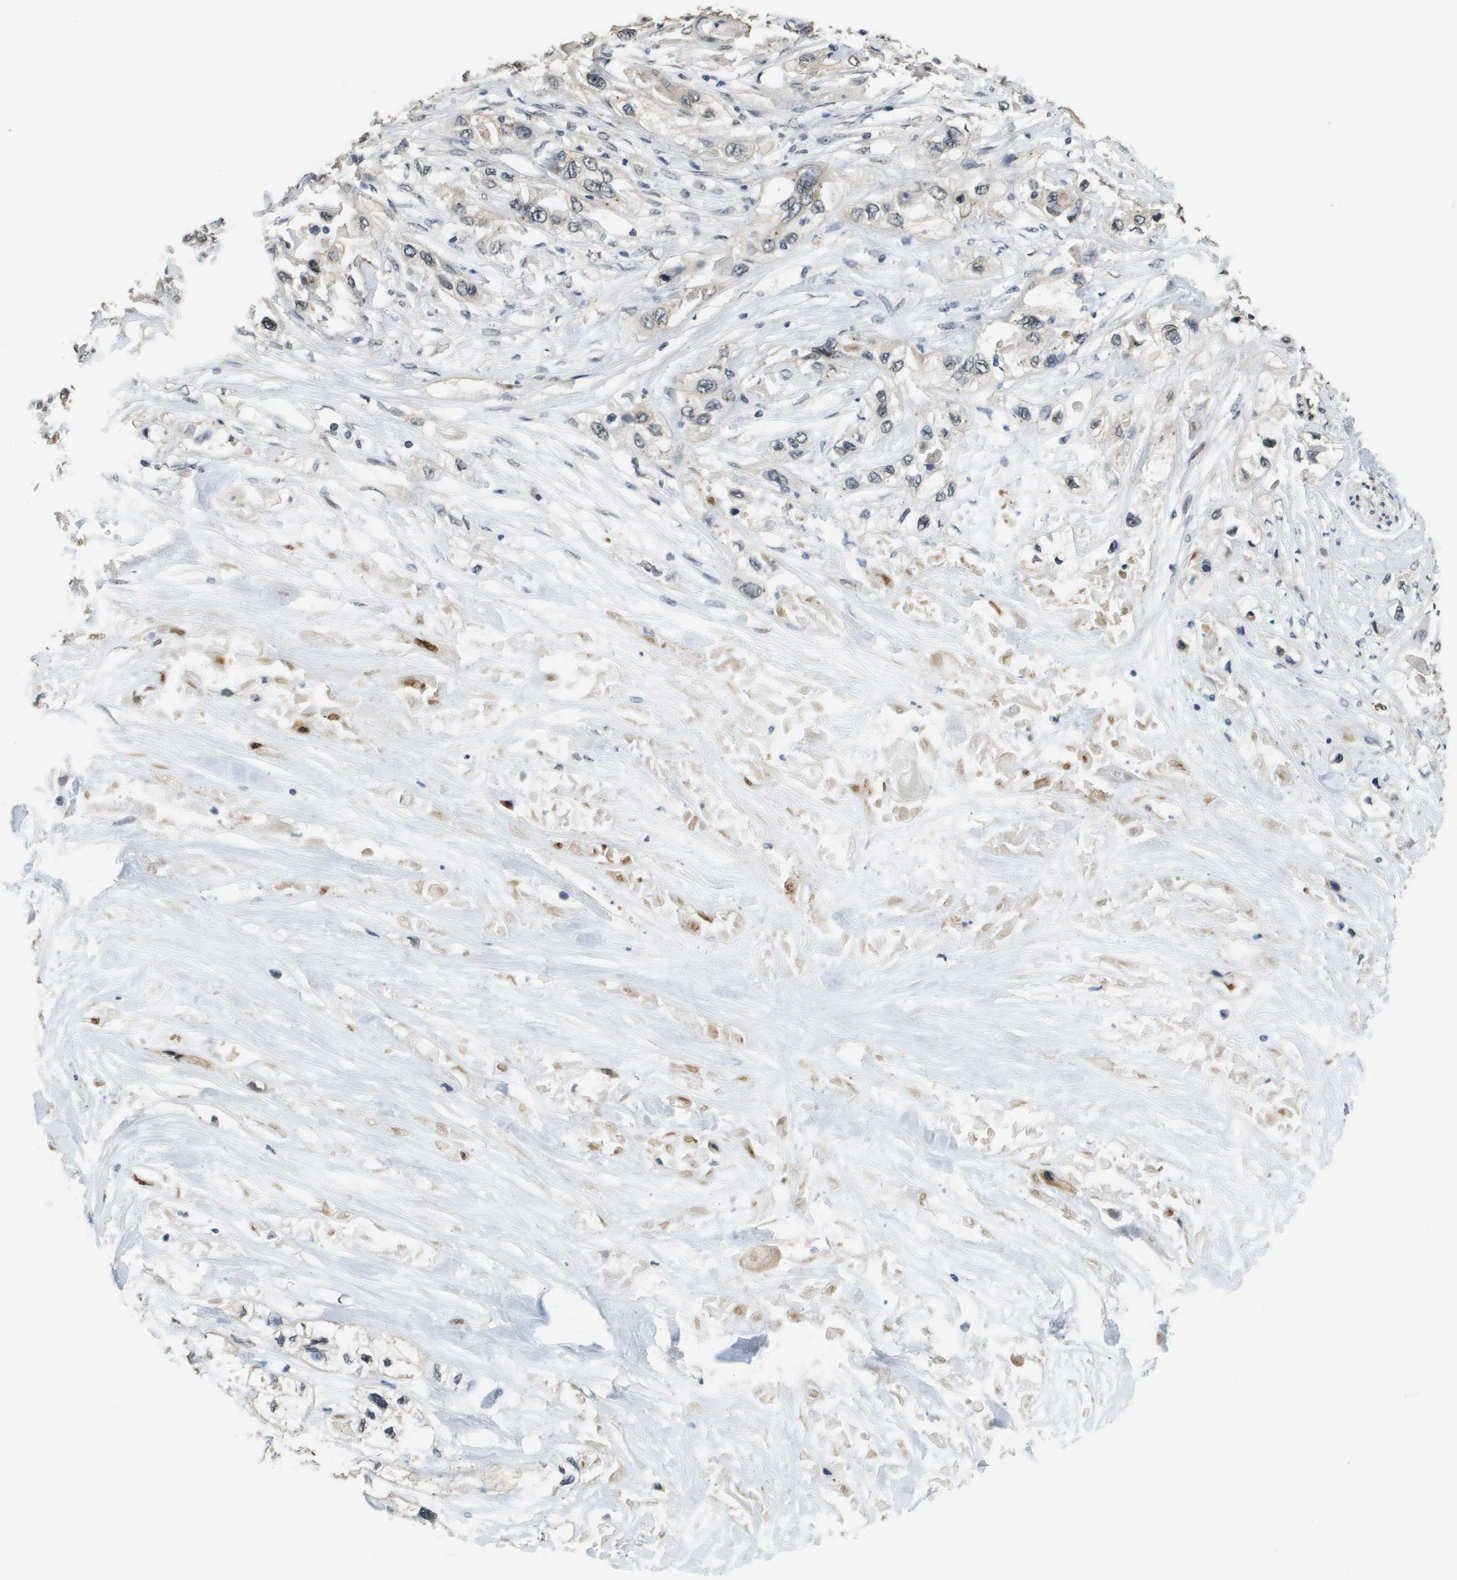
{"staining": {"intensity": "weak", "quantity": "<25%", "location": "cytoplasmic/membranous"}, "tissue": "pancreatic cancer", "cell_type": "Tumor cells", "image_type": "cancer", "snomed": [{"axis": "morphology", "description": "Adenocarcinoma, NOS"}, {"axis": "topography", "description": "Pancreas"}], "caption": "Protein analysis of pancreatic cancer (adenocarcinoma) shows no significant positivity in tumor cells.", "gene": "FANCC", "patient": {"sex": "female", "age": 70}}